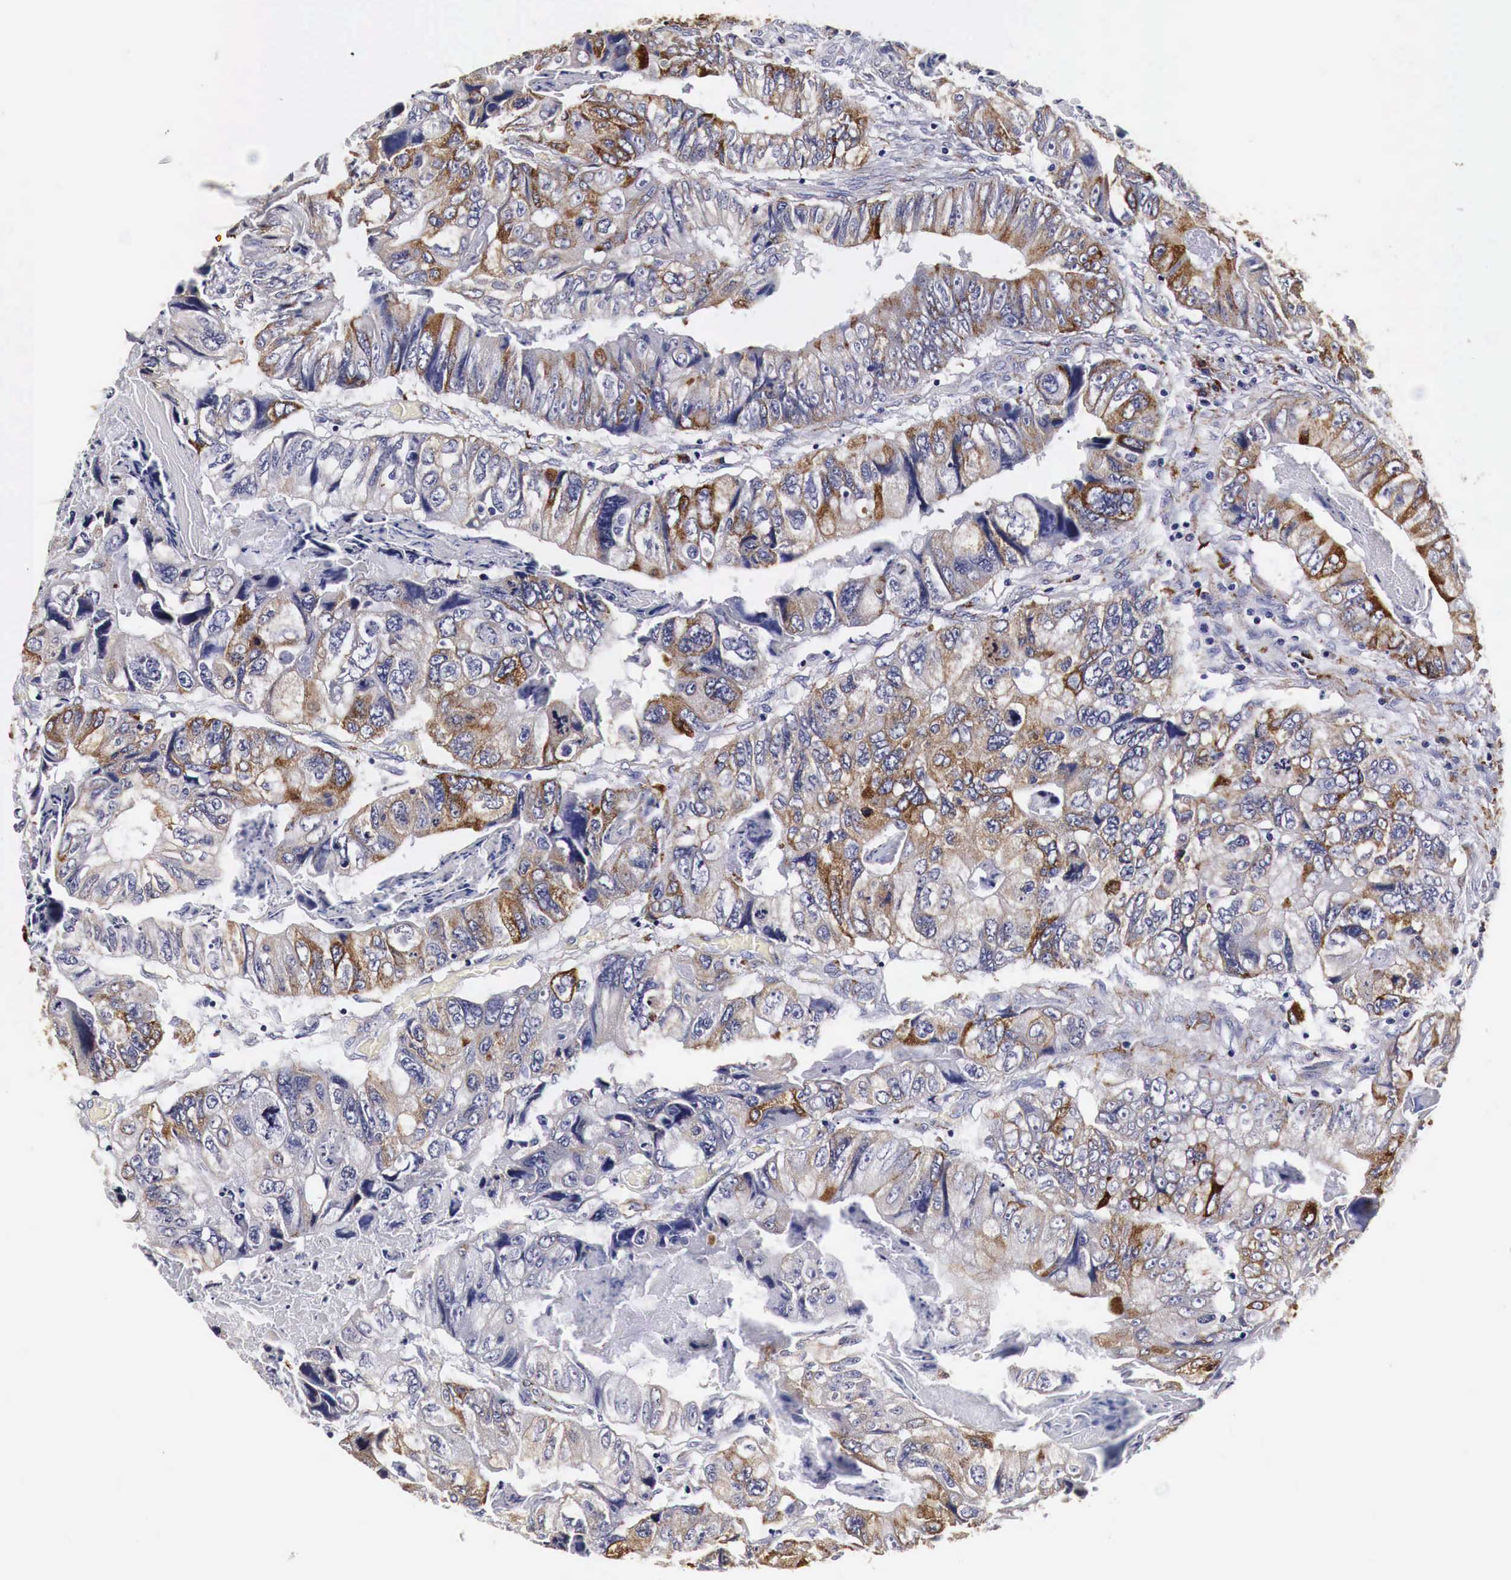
{"staining": {"intensity": "moderate", "quantity": ">75%", "location": "cytoplasmic/membranous"}, "tissue": "colorectal cancer", "cell_type": "Tumor cells", "image_type": "cancer", "snomed": [{"axis": "morphology", "description": "Adenocarcinoma, NOS"}, {"axis": "topography", "description": "Rectum"}], "caption": "Colorectal cancer stained for a protein demonstrates moderate cytoplasmic/membranous positivity in tumor cells. (IHC, brightfield microscopy, high magnification).", "gene": "CKAP4", "patient": {"sex": "female", "age": 82}}